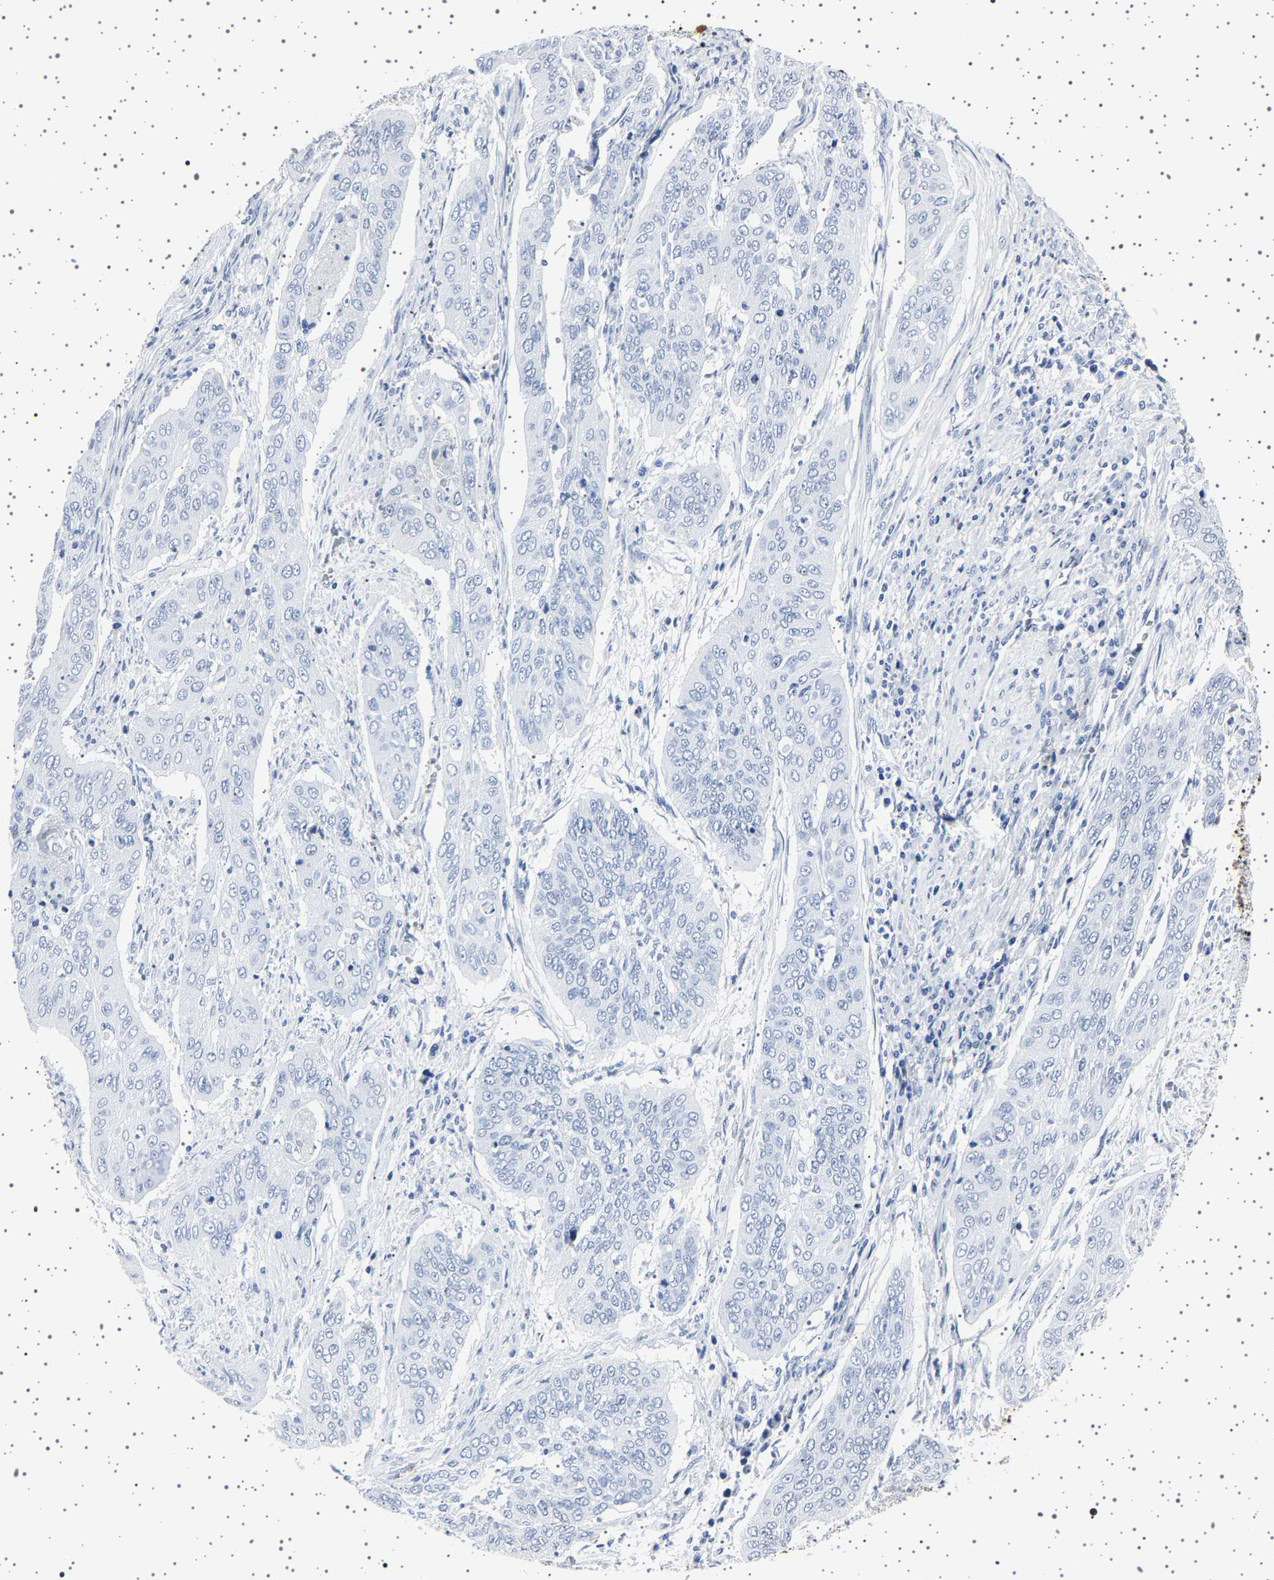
{"staining": {"intensity": "negative", "quantity": "none", "location": "none"}, "tissue": "cervical cancer", "cell_type": "Tumor cells", "image_type": "cancer", "snomed": [{"axis": "morphology", "description": "Squamous cell carcinoma, NOS"}, {"axis": "topography", "description": "Cervix"}], "caption": "Immunohistochemistry of cervical squamous cell carcinoma shows no positivity in tumor cells.", "gene": "TFF3", "patient": {"sex": "female", "age": 39}}